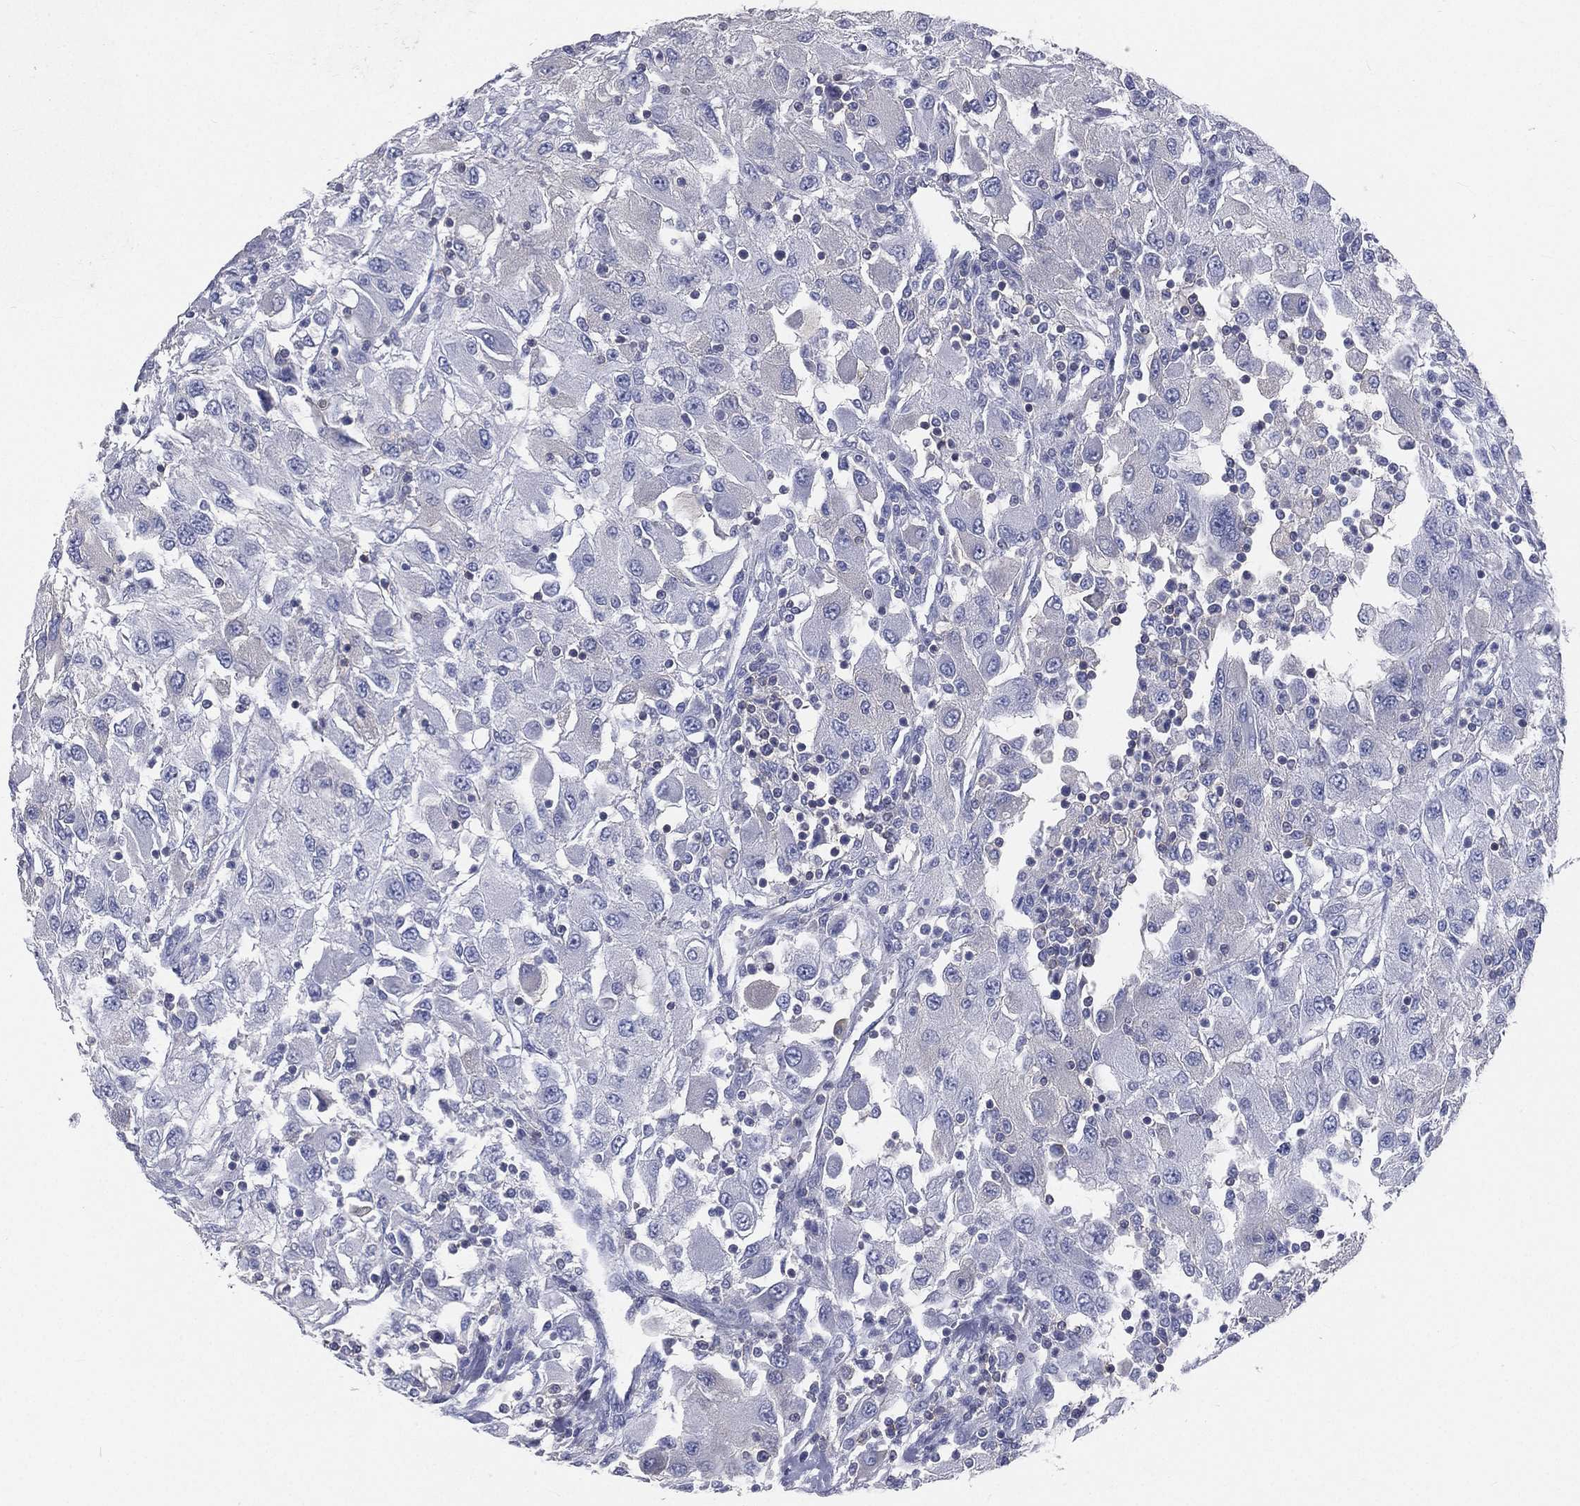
{"staining": {"intensity": "negative", "quantity": "none", "location": "none"}, "tissue": "renal cancer", "cell_type": "Tumor cells", "image_type": "cancer", "snomed": [{"axis": "morphology", "description": "Adenocarcinoma, NOS"}, {"axis": "topography", "description": "Kidney"}], "caption": "This is a image of immunohistochemistry (IHC) staining of adenocarcinoma (renal), which shows no positivity in tumor cells.", "gene": "CD3D", "patient": {"sex": "female", "age": 67}}